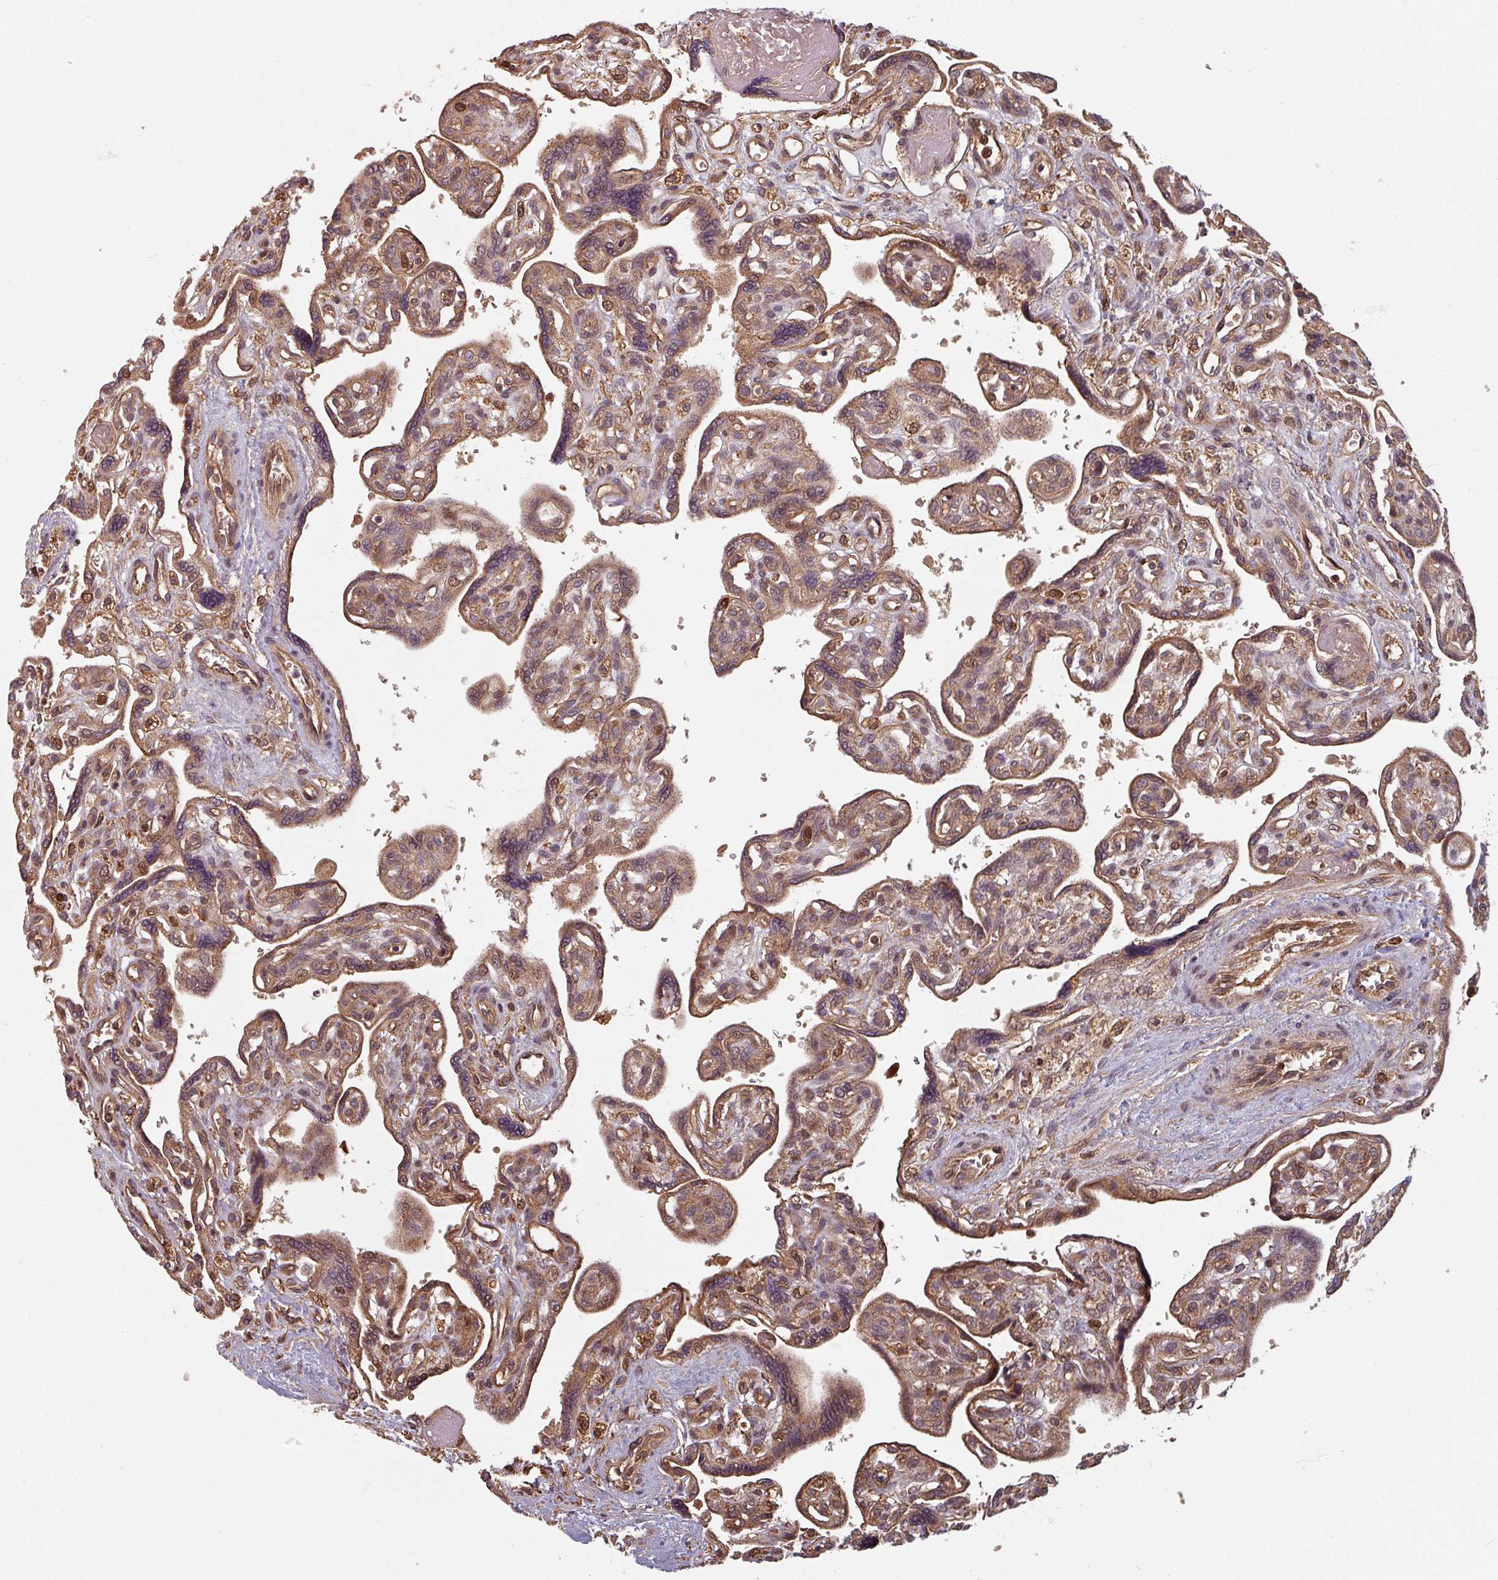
{"staining": {"intensity": "moderate", "quantity": ">75%", "location": "cytoplasmic/membranous"}, "tissue": "placenta", "cell_type": "Trophoblastic cells", "image_type": "normal", "snomed": [{"axis": "morphology", "description": "Normal tissue, NOS"}, {"axis": "topography", "description": "Placenta"}], "caption": "This photomicrograph reveals unremarkable placenta stained with immunohistochemistry to label a protein in brown. The cytoplasmic/membranous of trophoblastic cells show moderate positivity for the protein. Nuclei are counter-stained blue.", "gene": "EID1", "patient": {"sex": "female", "age": 39}}